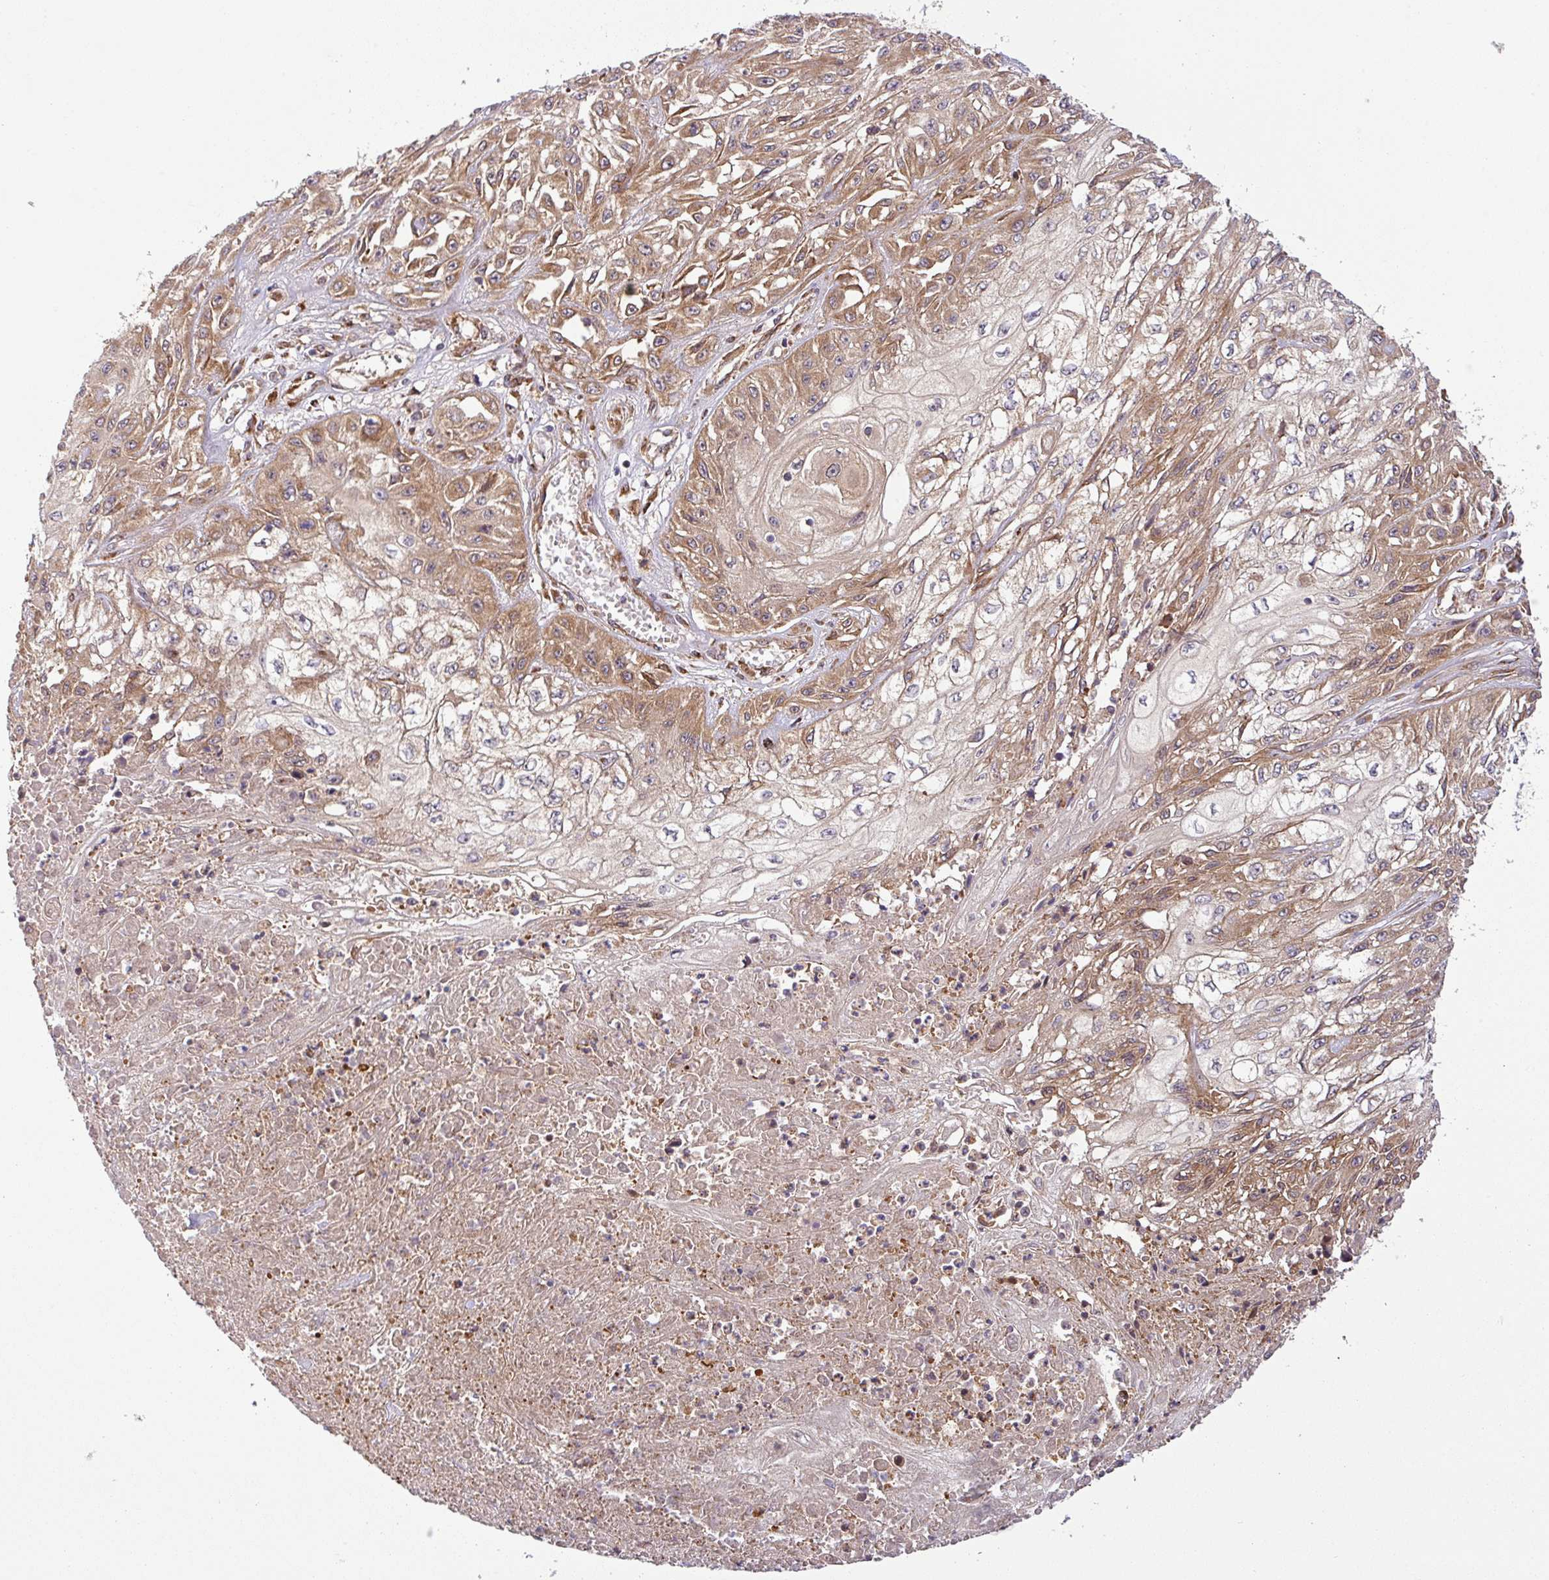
{"staining": {"intensity": "moderate", "quantity": ">75%", "location": "cytoplasmic/membranous"}, "tissue": "skin cancer", "cell_type": "Tumor cells", "image_type": "cancer", "snomed": [{"axis": "morphology", "description": "Squamous cell carcinoma, NOS"}, {"axis": "morphology", "description": "Squamous cell carcinoma, metastatic, NOS"}, {"axis": "topography", "description": "Skin"}, {"axis": "topography", "description": "Lymph node"}], "caption": "Skin metastatic squamous cell carcinoma stained with a protein marker exhibits moderate staining in tumor cells.", "gene": "ART1", "patient": {"sex": "male", "age": 75}}